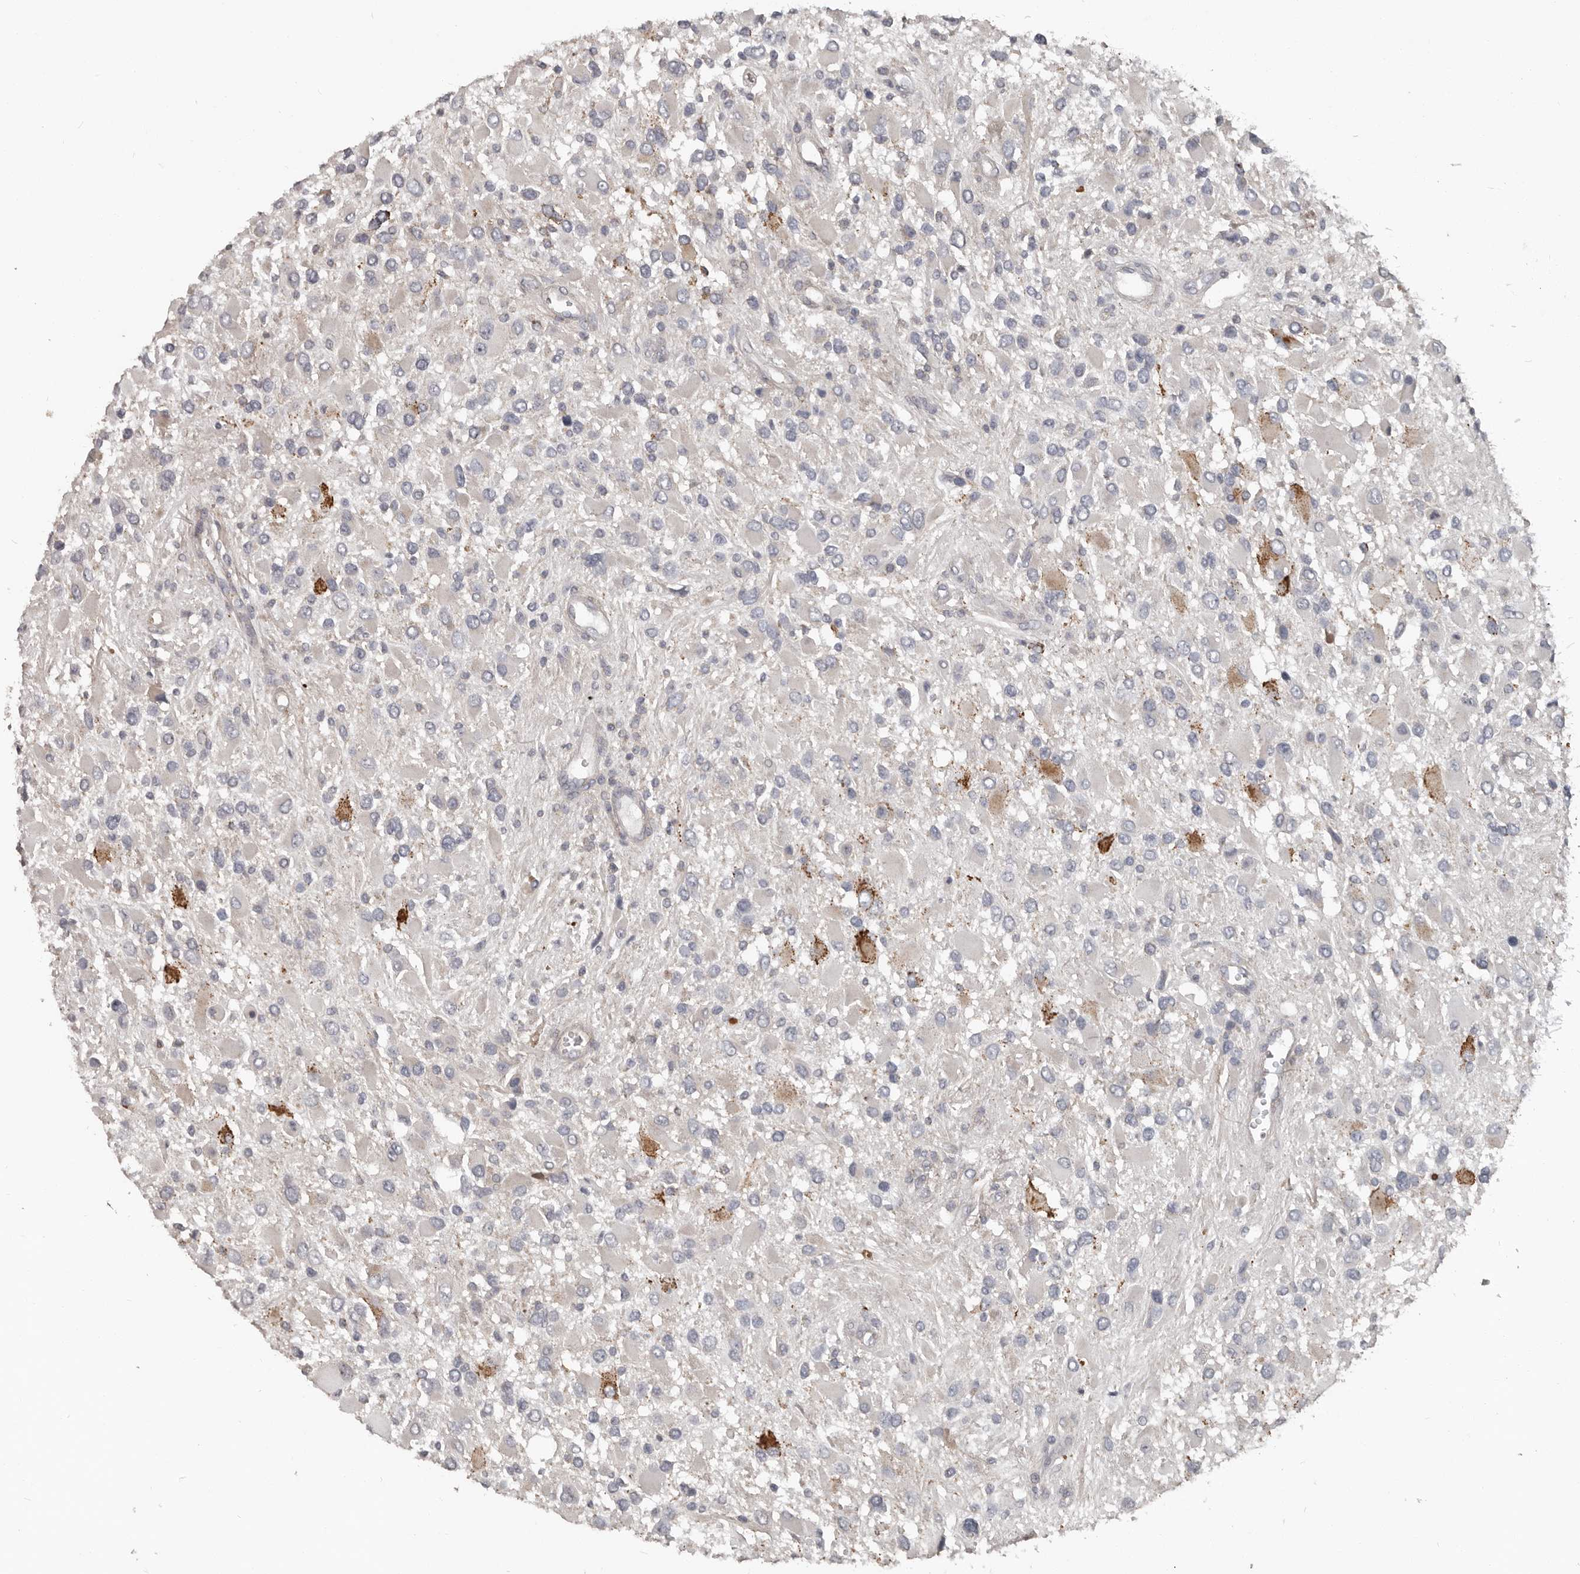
{"staining": {"intensity": "negative", "quantity": "none", "location": "none"}, "tissue": "glioma", "cell_type": "Tumor cells", "image_type": "cancer", "snomed": [{"axis": "morphology", "description": "Glioma, malignant, High grade"}, {"axis": "topography", "description": "Brain"}], "caption": "The histopathology image demonstrates no significant staining in tumor cells of high-grade glioma (malignant).", "gene": "CA6", "patient": {"sex": "male", "age": 53}}